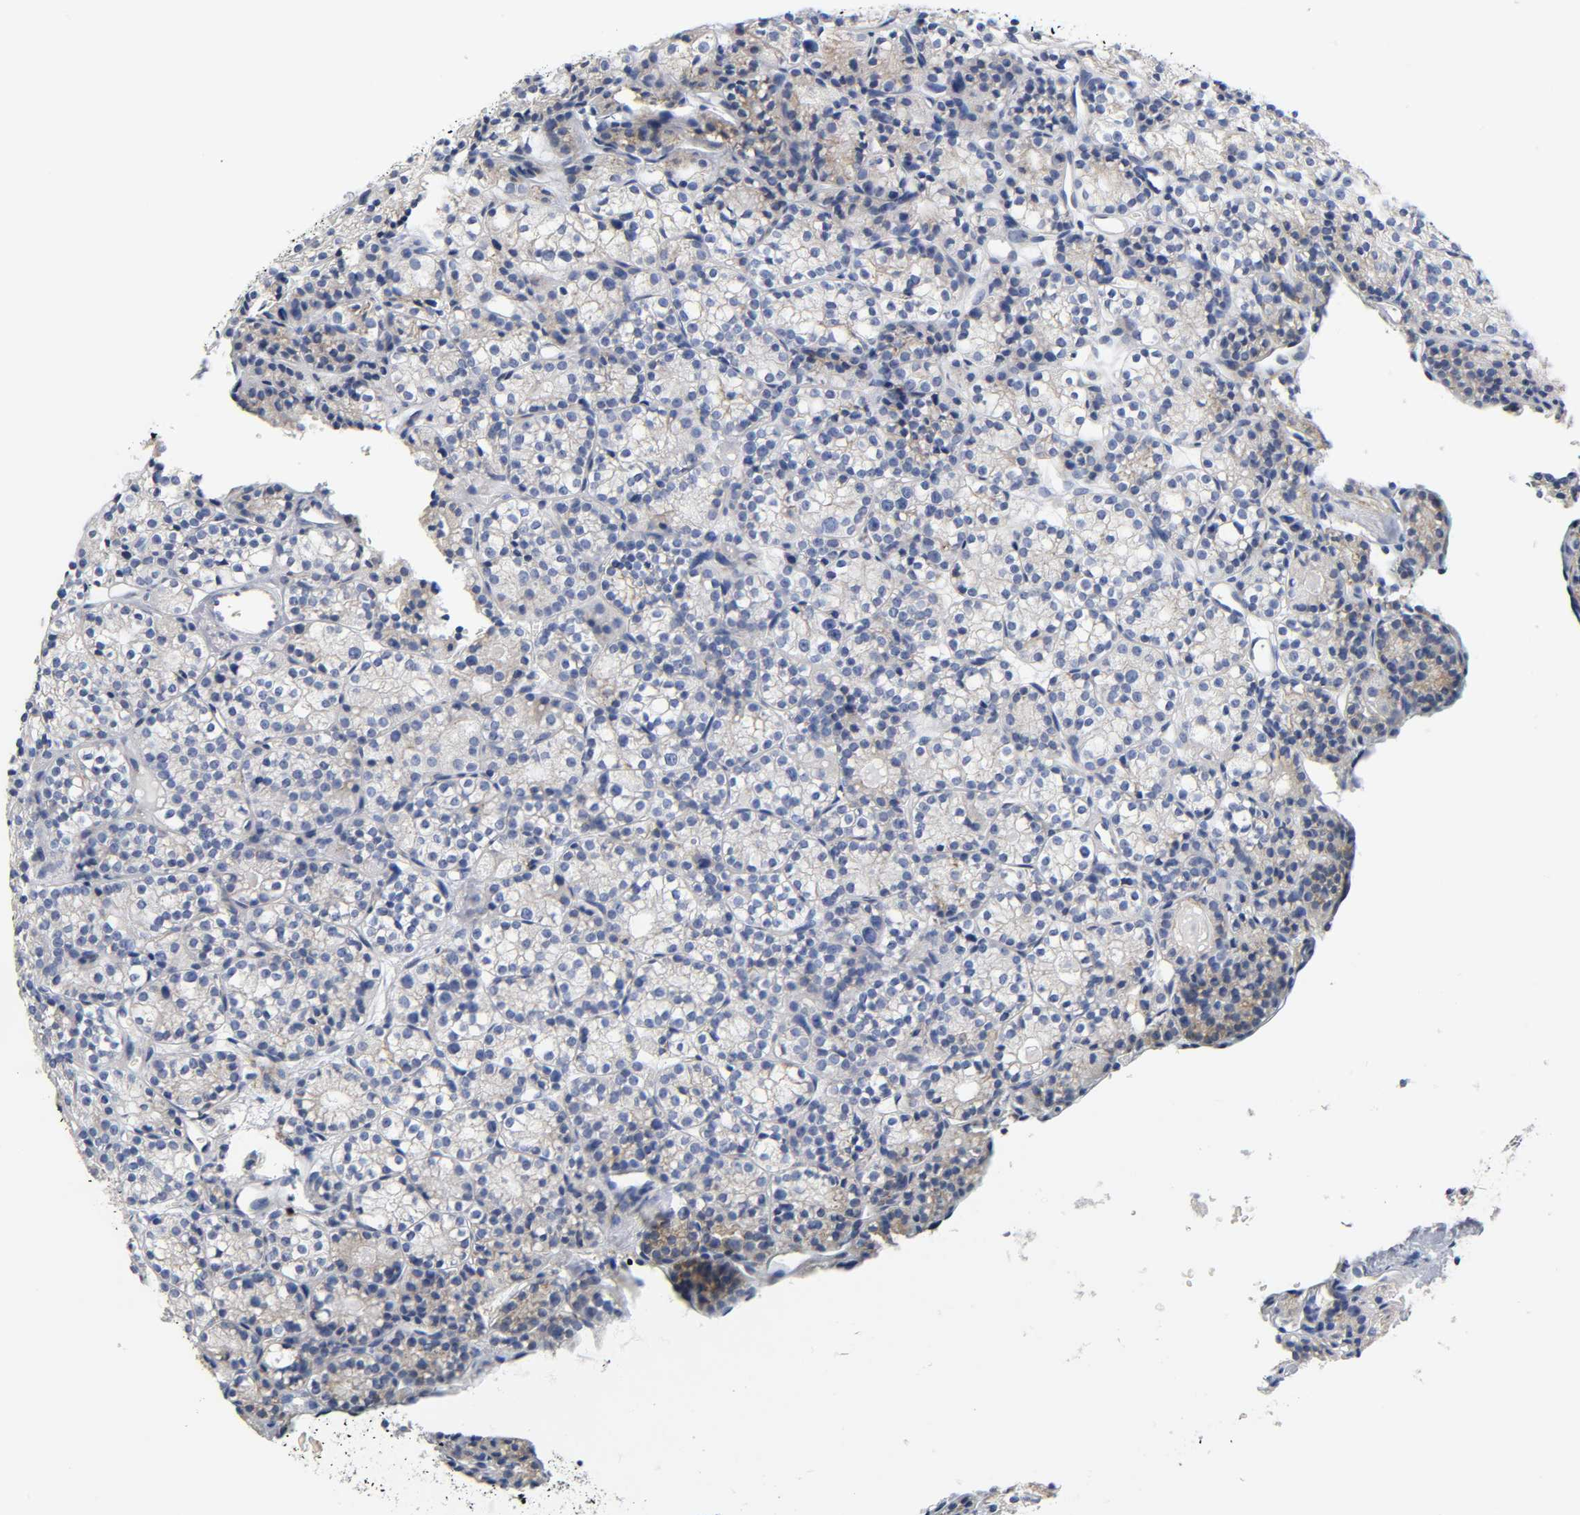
{"staining": {"intensity": "weak", "quantity": "<25%", "location": "cytoplasmic/membranous"}, "tissue": "parathyroid gland", "cell_type": "Glandular cells", "image_type": "normal", "snomed": [{"axis": "morphology", "description": "Normal tissue, NOS"}, {"axis": "topography", "description": "Parathyroid gland"}], "caption": "Immunohistochemistry (IHC) image of benign parathyroid gland: human parathyroid gland stained with DAB (3,3'-diaminobenzidine) reveals no significant protein positivity in glandular cells.", "gene": "REL", "patient": {"sex": "female", "age": 64}}